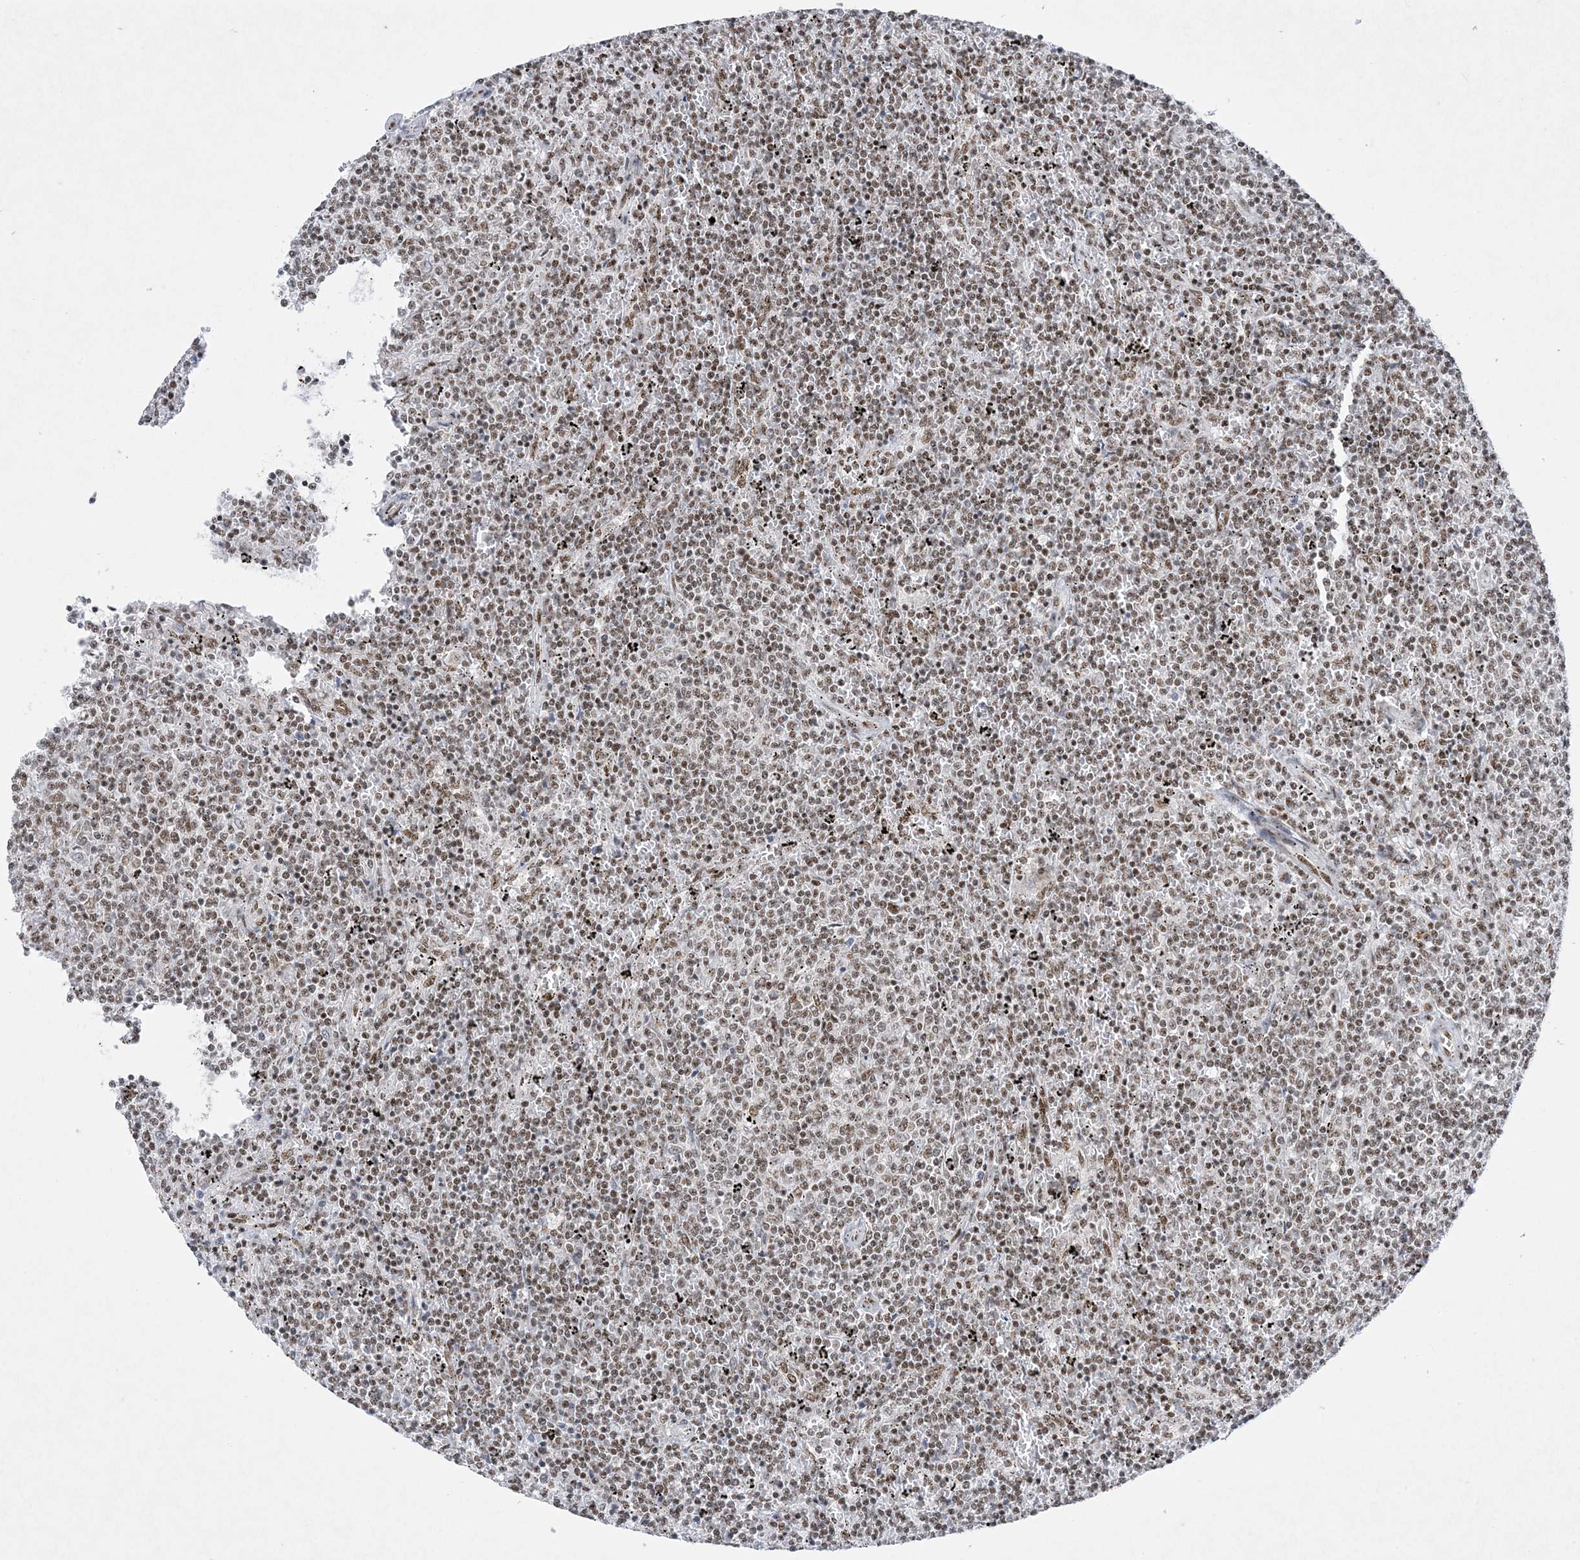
{"staining": {"intensity": "moderate", "quantity": ">75%", "location": "nuclear"}, "tissue": "lymphoma", "cell_type": "Tumor cells", "image_type": "cancer", "snomed": [{"axis": "morphology", "description": "Malignant lymphoma, non-Hodgkin's type, Low grade"}, {"axis": "topography", "description": "Spleen"}], "caption": "A photomicrograph showing moderate nuclear positivity in approximately >75% of tumor cells in lymphoma, as visualized by brown immunohistochemical staining.", "gene": "PKNOX2", "patient": {"sex": "female", "age": 50}}